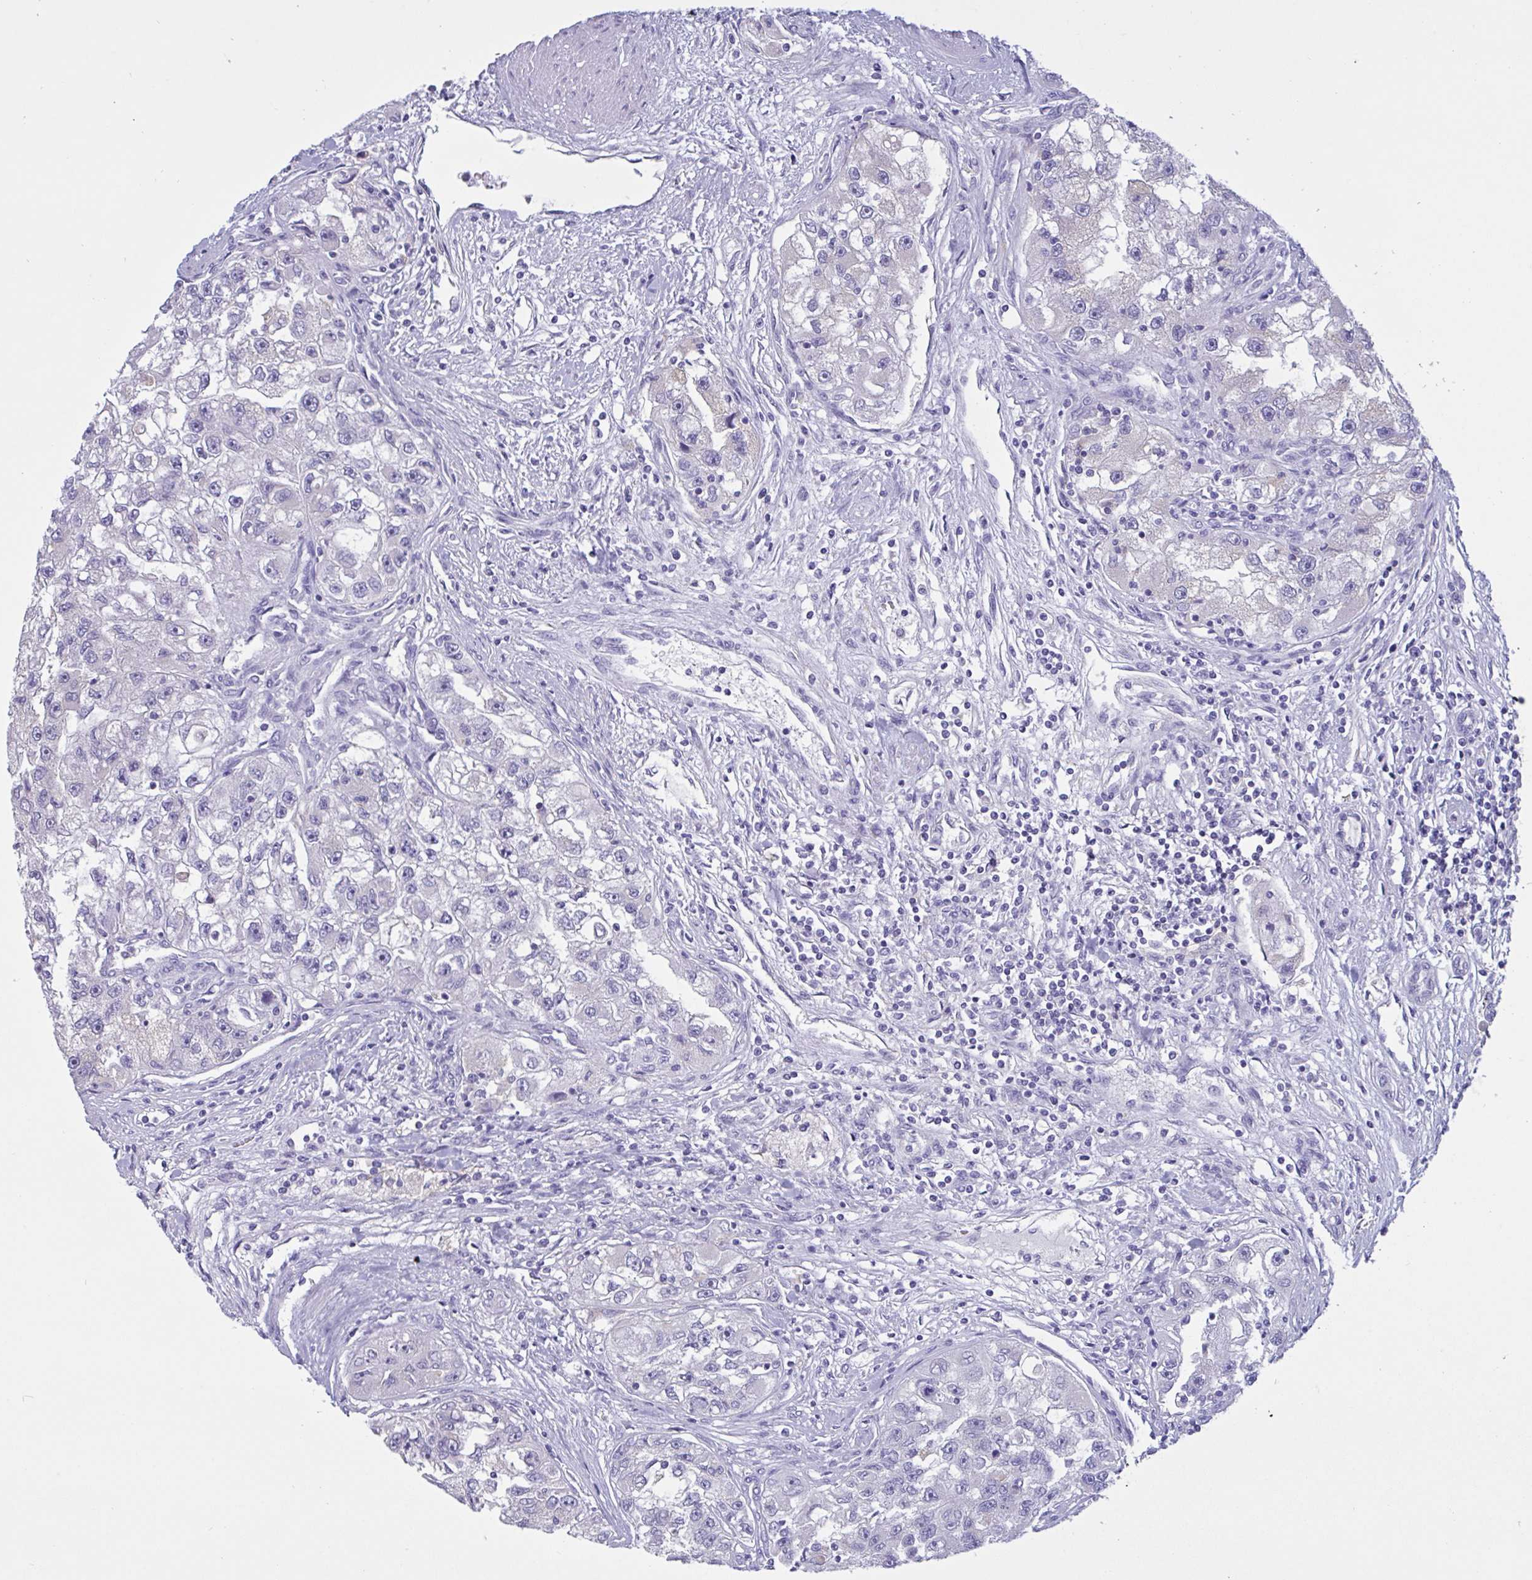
{"staining": {"intensity": "negative", "quantity": "none", "location": "none"}, "tissue": "renal cancer", "cell_type": "Tumor cells", "image_type": "cancer", "snomed": [{"axis": "morphology", "description": "Adenocarcinoma, NOS"}, {"axis": "topography", "description": "Kidney"}], "caption": "Renal cancer was stained to show a protein in brown. There is no significant expression in tumor cells.", "gene": "RPL22L1", "patient": {"sex": "male", "age": 63}}